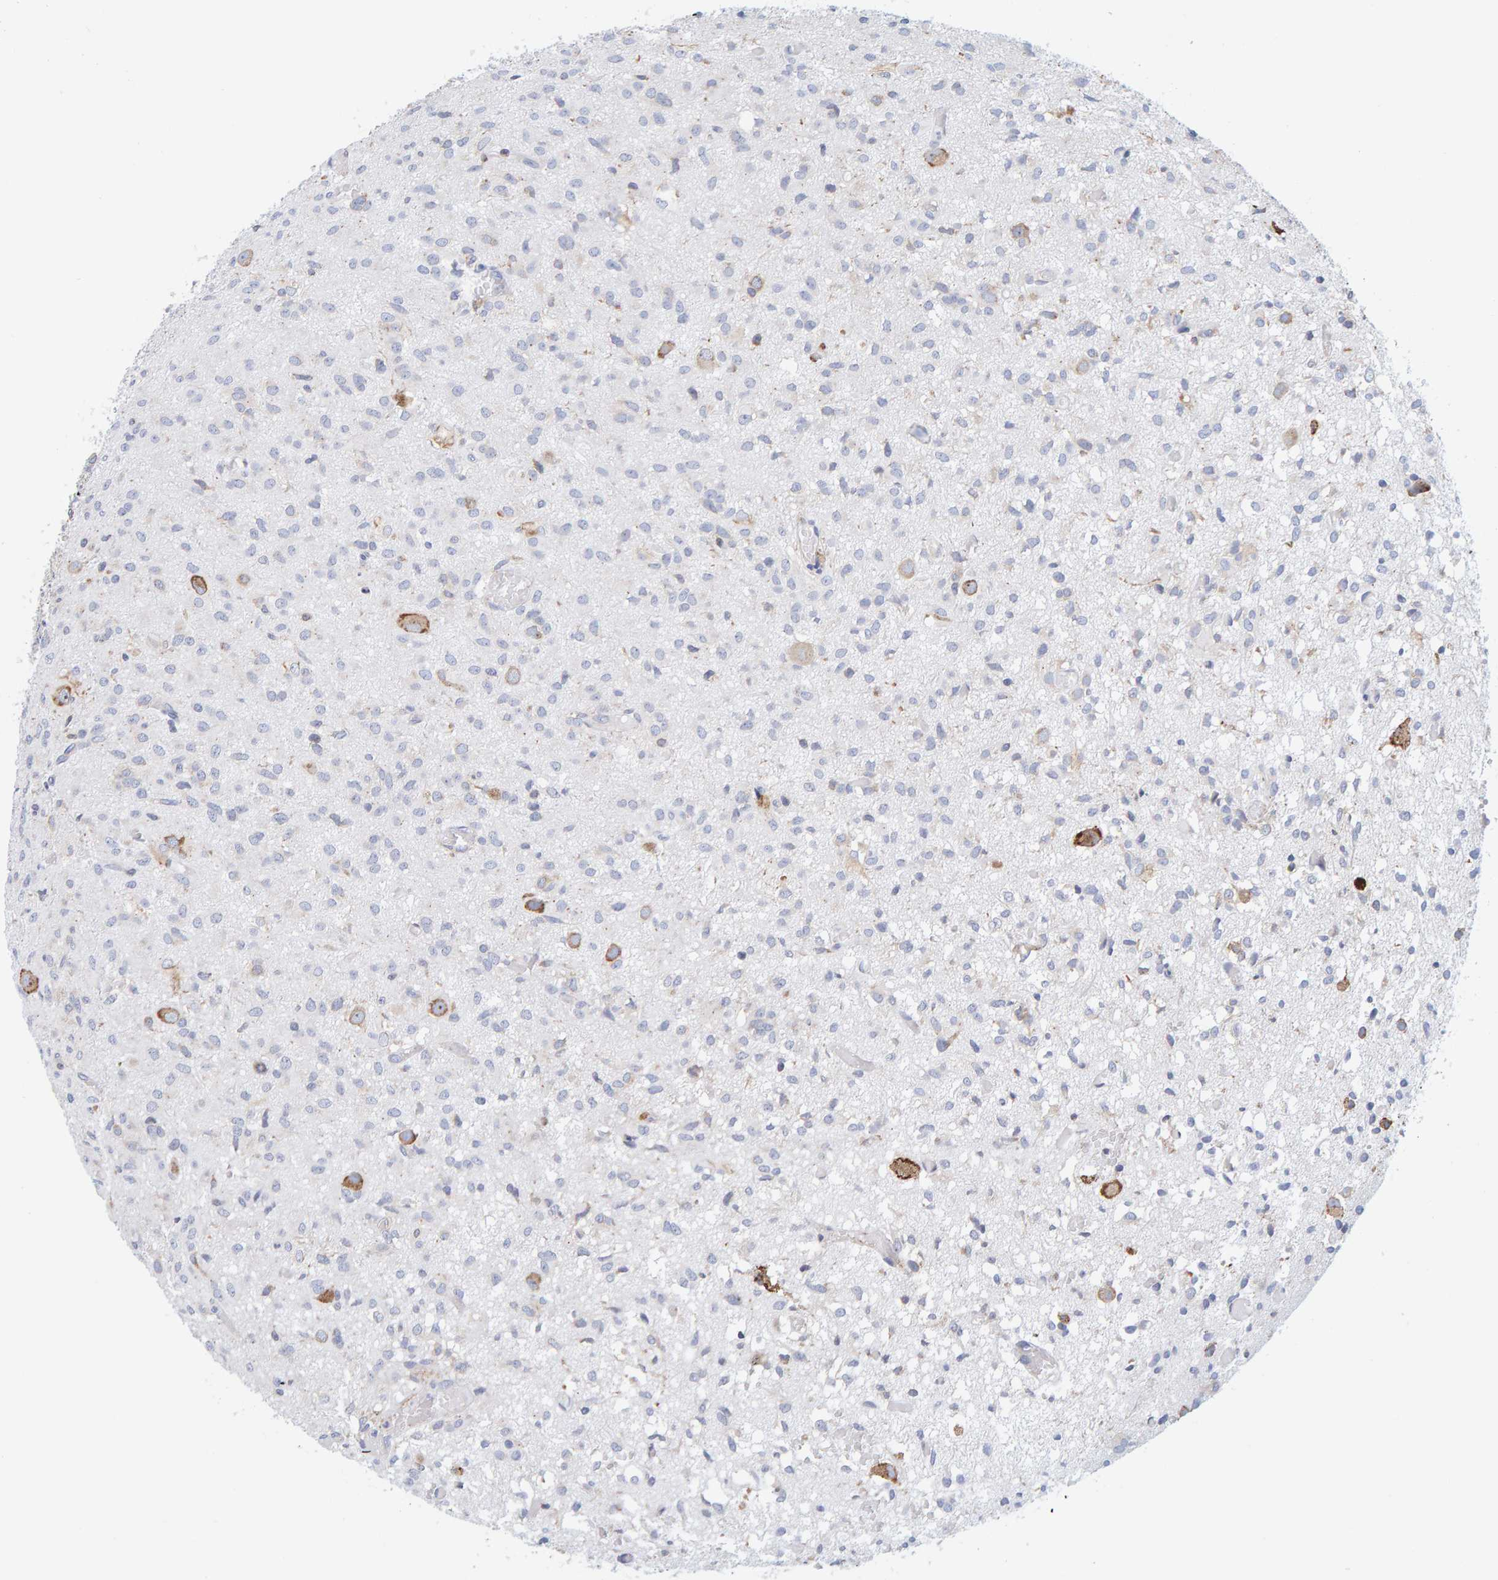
{"staining": {"intensity": "negative", "quantity": "none", "location": "none"}, "tissue": "glioma", "cell_type": "Tumor cells", "image_type": "cancer", "snomed": [{"axis": "morphology", "description": "Glioma, malignant, High grade"}, {"axis": "topography", "description": "Brain"}], "caption": "There is no significant staining in tumor cells of glioma.", "gene": "SGPL1", "patient": {"sex": "female", "age": 59}}